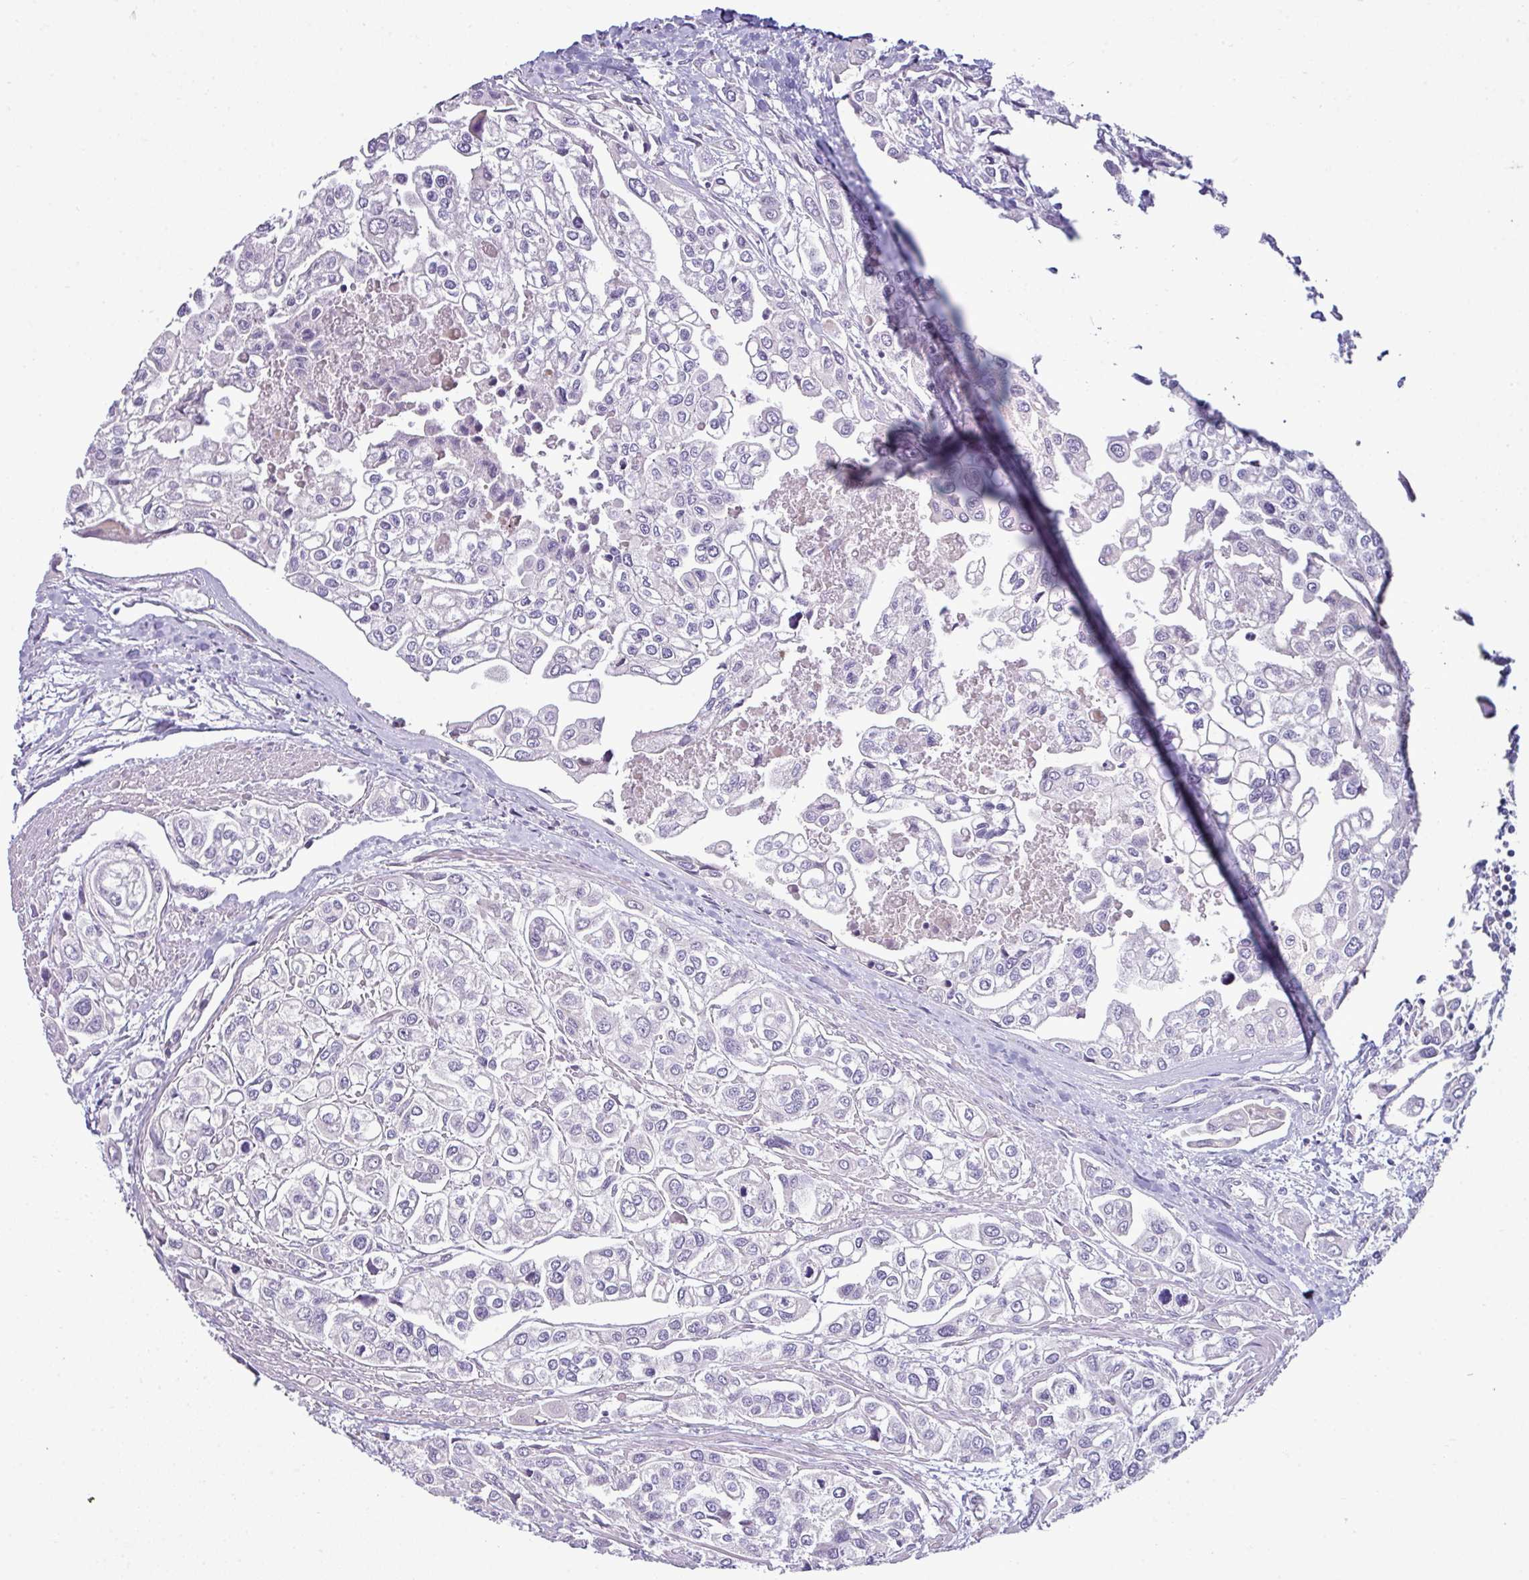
{"staining": {"intensity": "negative", "quantity": "none", "location": "none"}, "tissue": "urothelial cancer", "cell_type": "Tumor cells", "image_type": "cancer", "snomed": [{"axis": "morphology", "description": "Urothelial carcinoma, High grade"}, {"axis": "topography", "description": "Urinary bladder"}], "caption": "Tumor cells show no significant staining in high-grade urothelial carcinoma.", "gene": "ACAP3", "patient": {"sex": "male", "age": 67}}